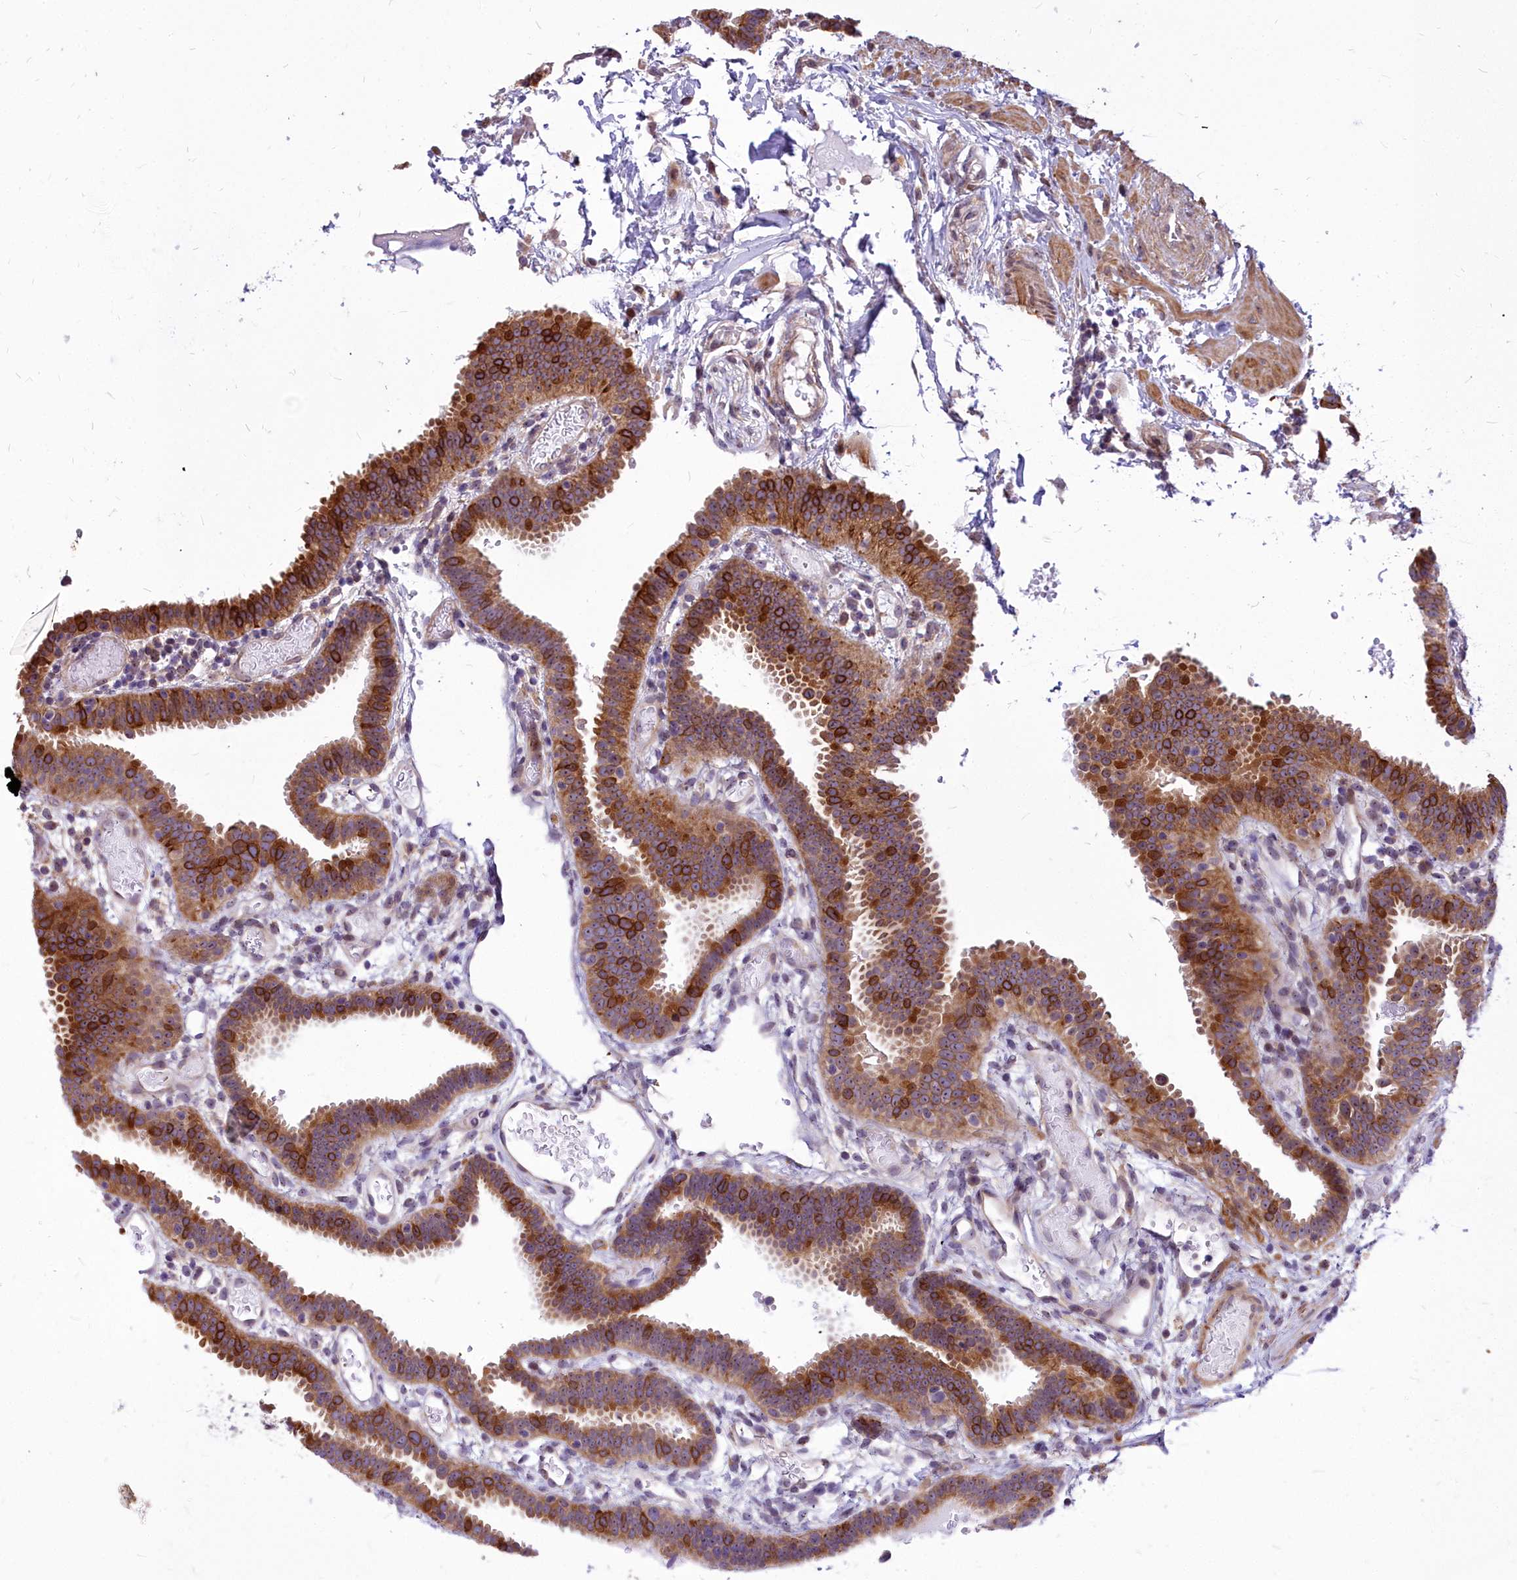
{"staining": {"intensity": "moderate", "quantity": ">75%", "location": "cytoplasmic/membranous,nuclear"}, "tissue": "fallopian tube", "cell_type": "Glandular cells", "image_type": "normal", "snomed": [{"axis": "morphology", "description": "Normal tissue, NOS"}, {"axis": "topography", "description": "Fallopian tube"}], "caption": "Fallopian tube was stained to show a protein in brown. There is medium levels of moderate cytoplasmic/membranous,nuclear staining in approximately >75% of glandular cells. The staining was performed using DAB to visualize the protein expression in brown, while the nuclei were stained in blue with hematoxylin (Magnification: 20x).", "gene": "ABCB8", "patient": {"sex": "female", "age": 37}}